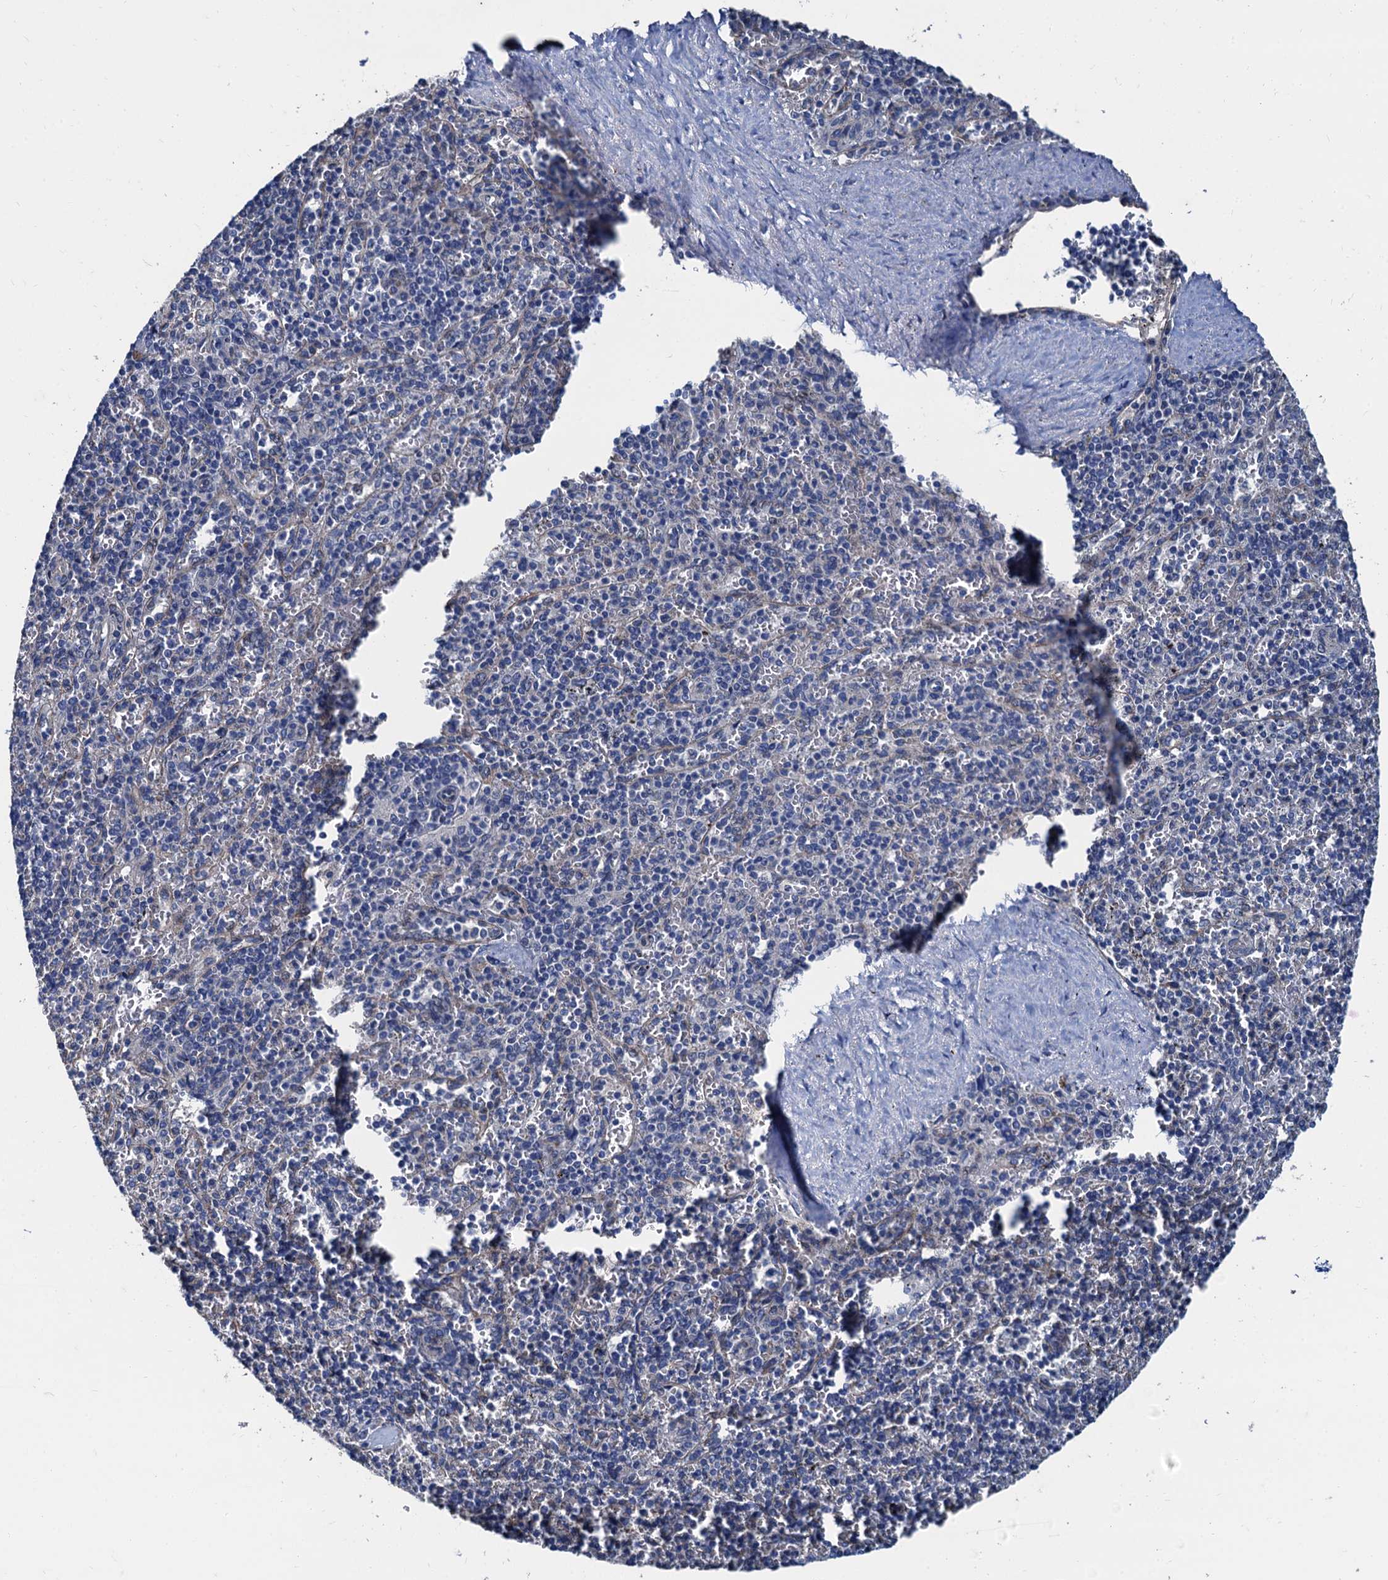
{"staining": {"intensity": "negative", "quantity": "none", "location": "none"}, "tissue": "spleen", "cell_type": "Cells in red pulp", "image_type": "normal", "snomed": [{"axis": "morphology", "description": "Normal tissue, NOS"}, {"axis": "topography", "description": "Spleen"}], "caption": "Protein analysis of normal spleen demonstrates no significant expression in cells in red pulp. The staining was performed using DAB to visualize the protein expression in brown, while the nuclei were stained in blue with hematoxylin (Magnification: 20x).", "gene": "NGRN", "patient": {"sex": "male", "age": 82}}